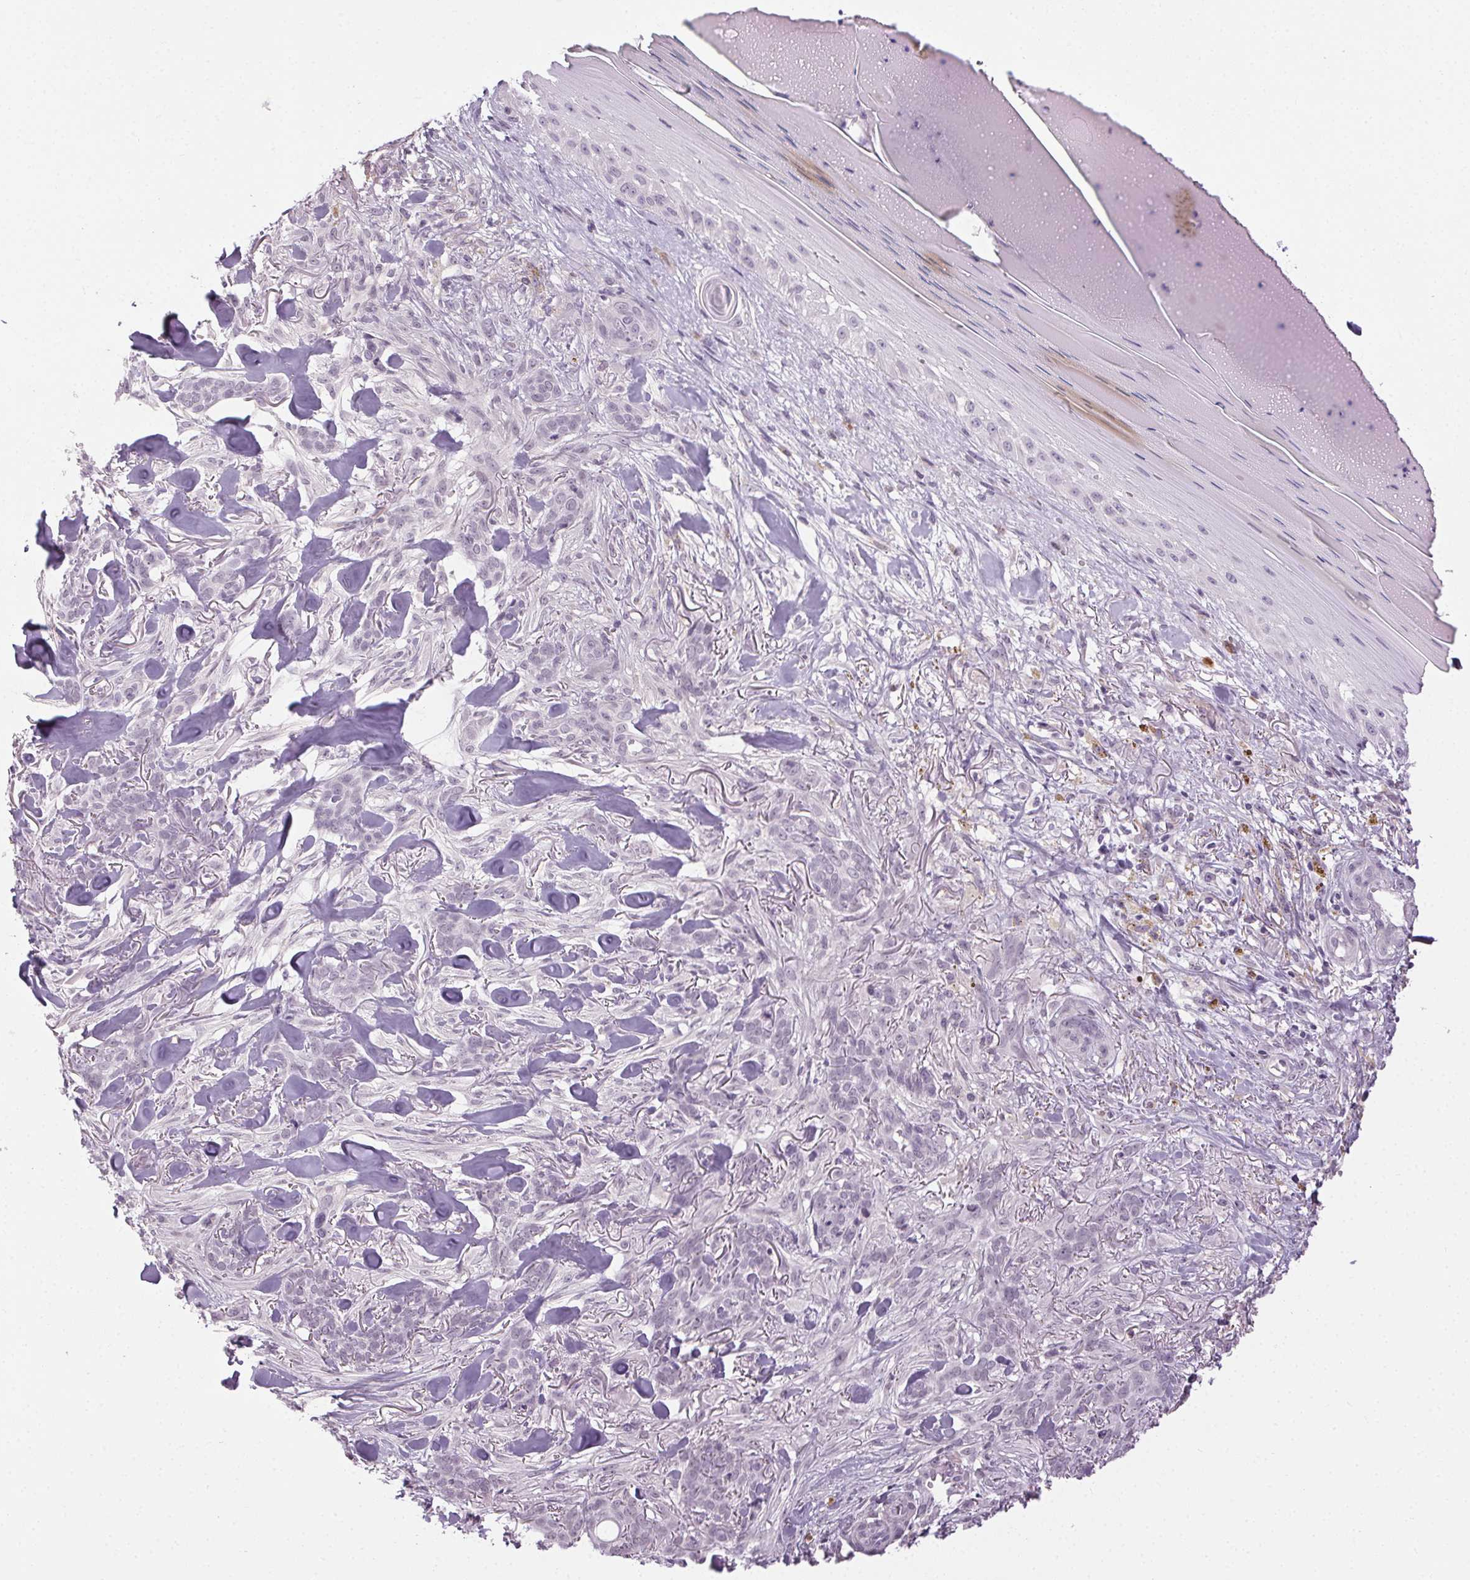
{"staining": {"intensity": "negative", "quantity": "none", "location": "none"}, "tissue": "skin cancer", "cell_type": "Tumor cells", "image_type": "cancer", "snomed": [{"axis": "morphology", "description": "Basal cell carcinoma"}, {"axis": "topography", "description": "Skin"}], "caption": "Tumor cells show no significant protein expression in skin cancer (basal cell carcinoma).", "gene": "FAM168A", "patient": {"sex": "female", "age": 61}}